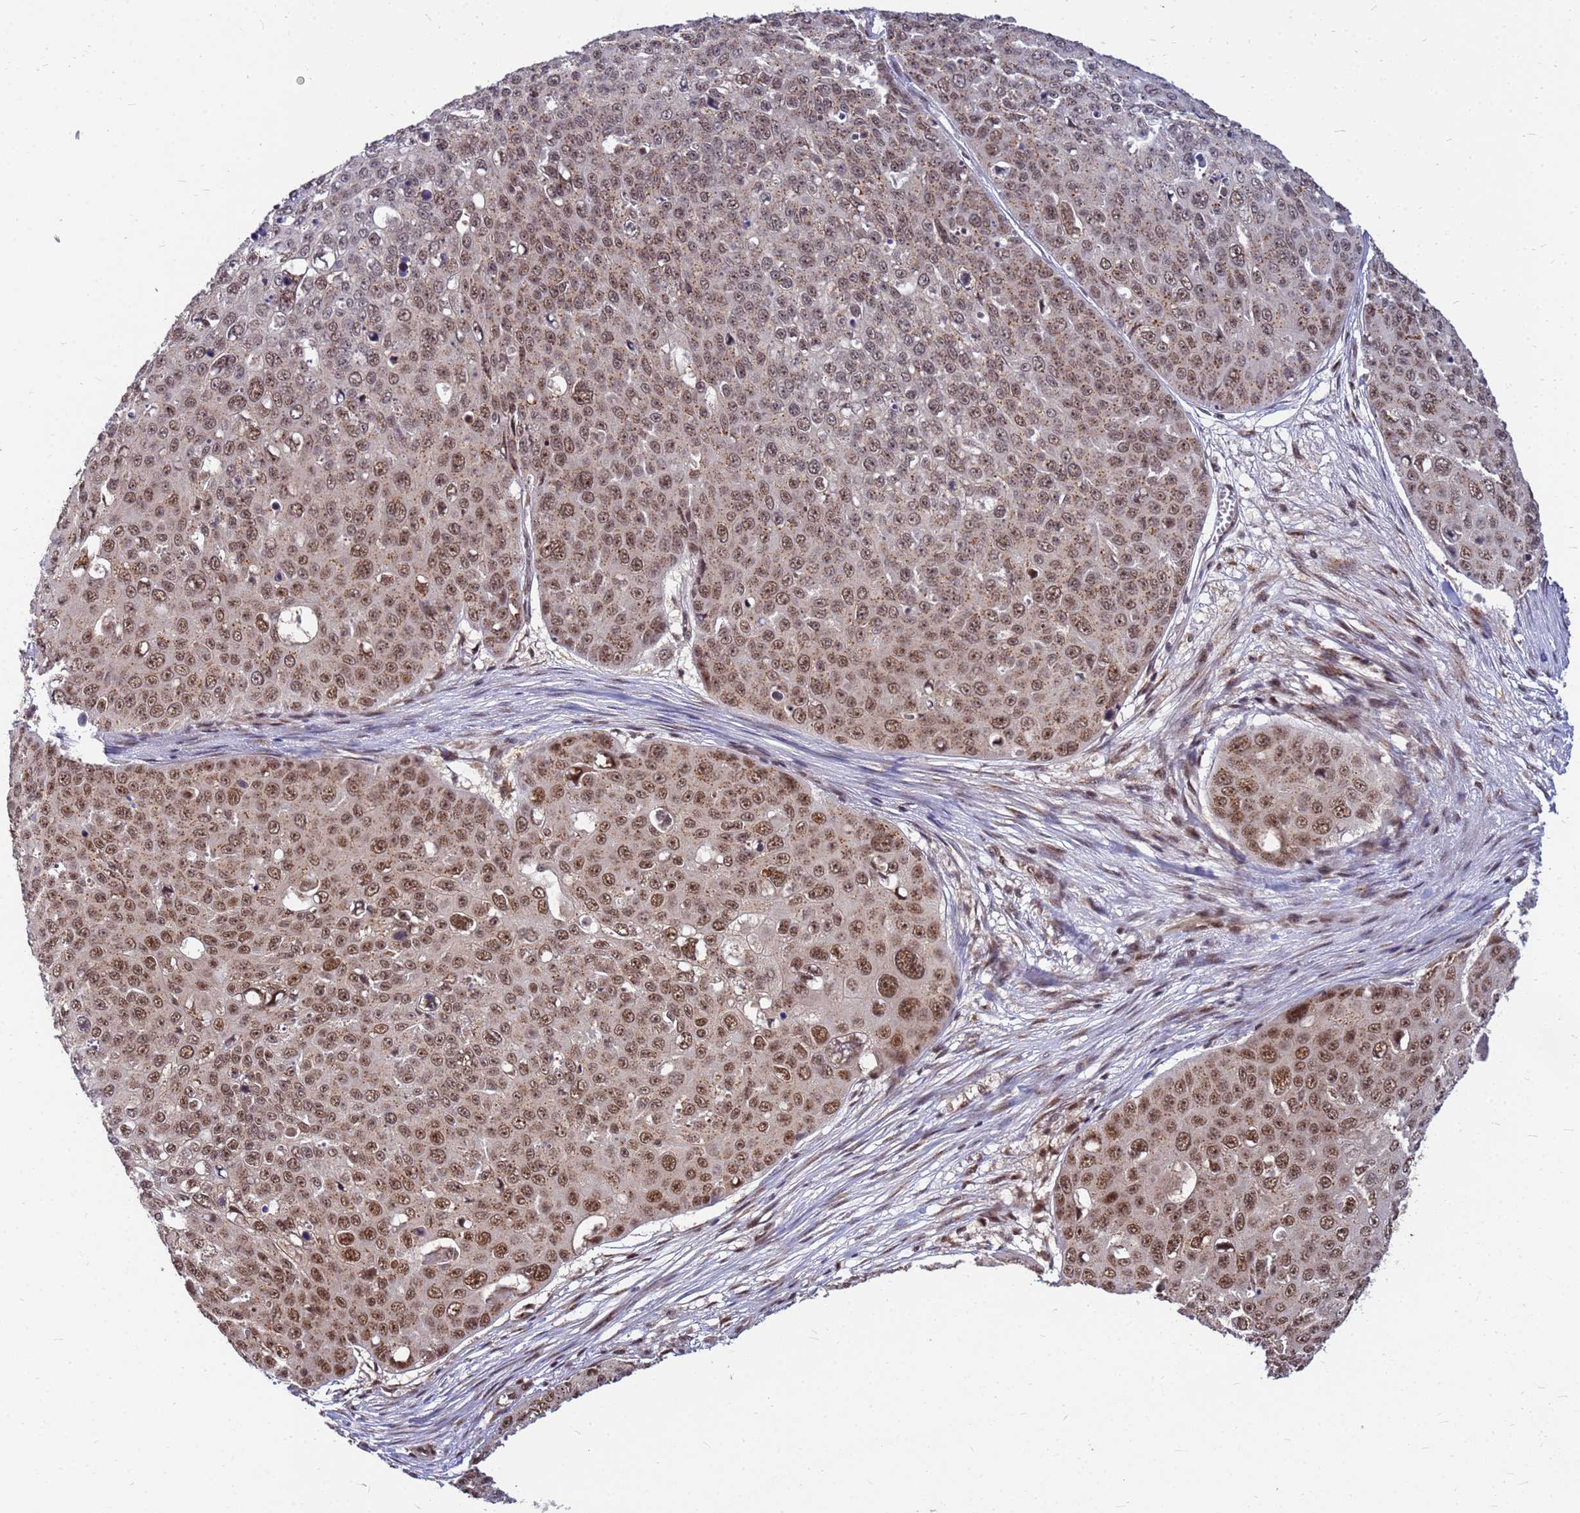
{"staining": {"intensity": "moderate", "quantity": "25%-75%", "location": "nuclear"}, "tissue": "skin cancer", "cell_type": "Tumor cells", "image_type": "cancer", "snomed": [{"axis": "morphology", "description": "Squamous cell carcinoma, NOS"}, {"axis": "topography", "description": "Skin"}], "caption": "Immunohistochemistry (IHC) histopathology image of squamous cell carcinoma (skin) stained for a protein (brown), which shows medium levels of moderate nuclear positivity in approximately 25%-75% of tumor cells.", "gene": "NCBP2", "patient": {"sex": "male", "age": 71}}